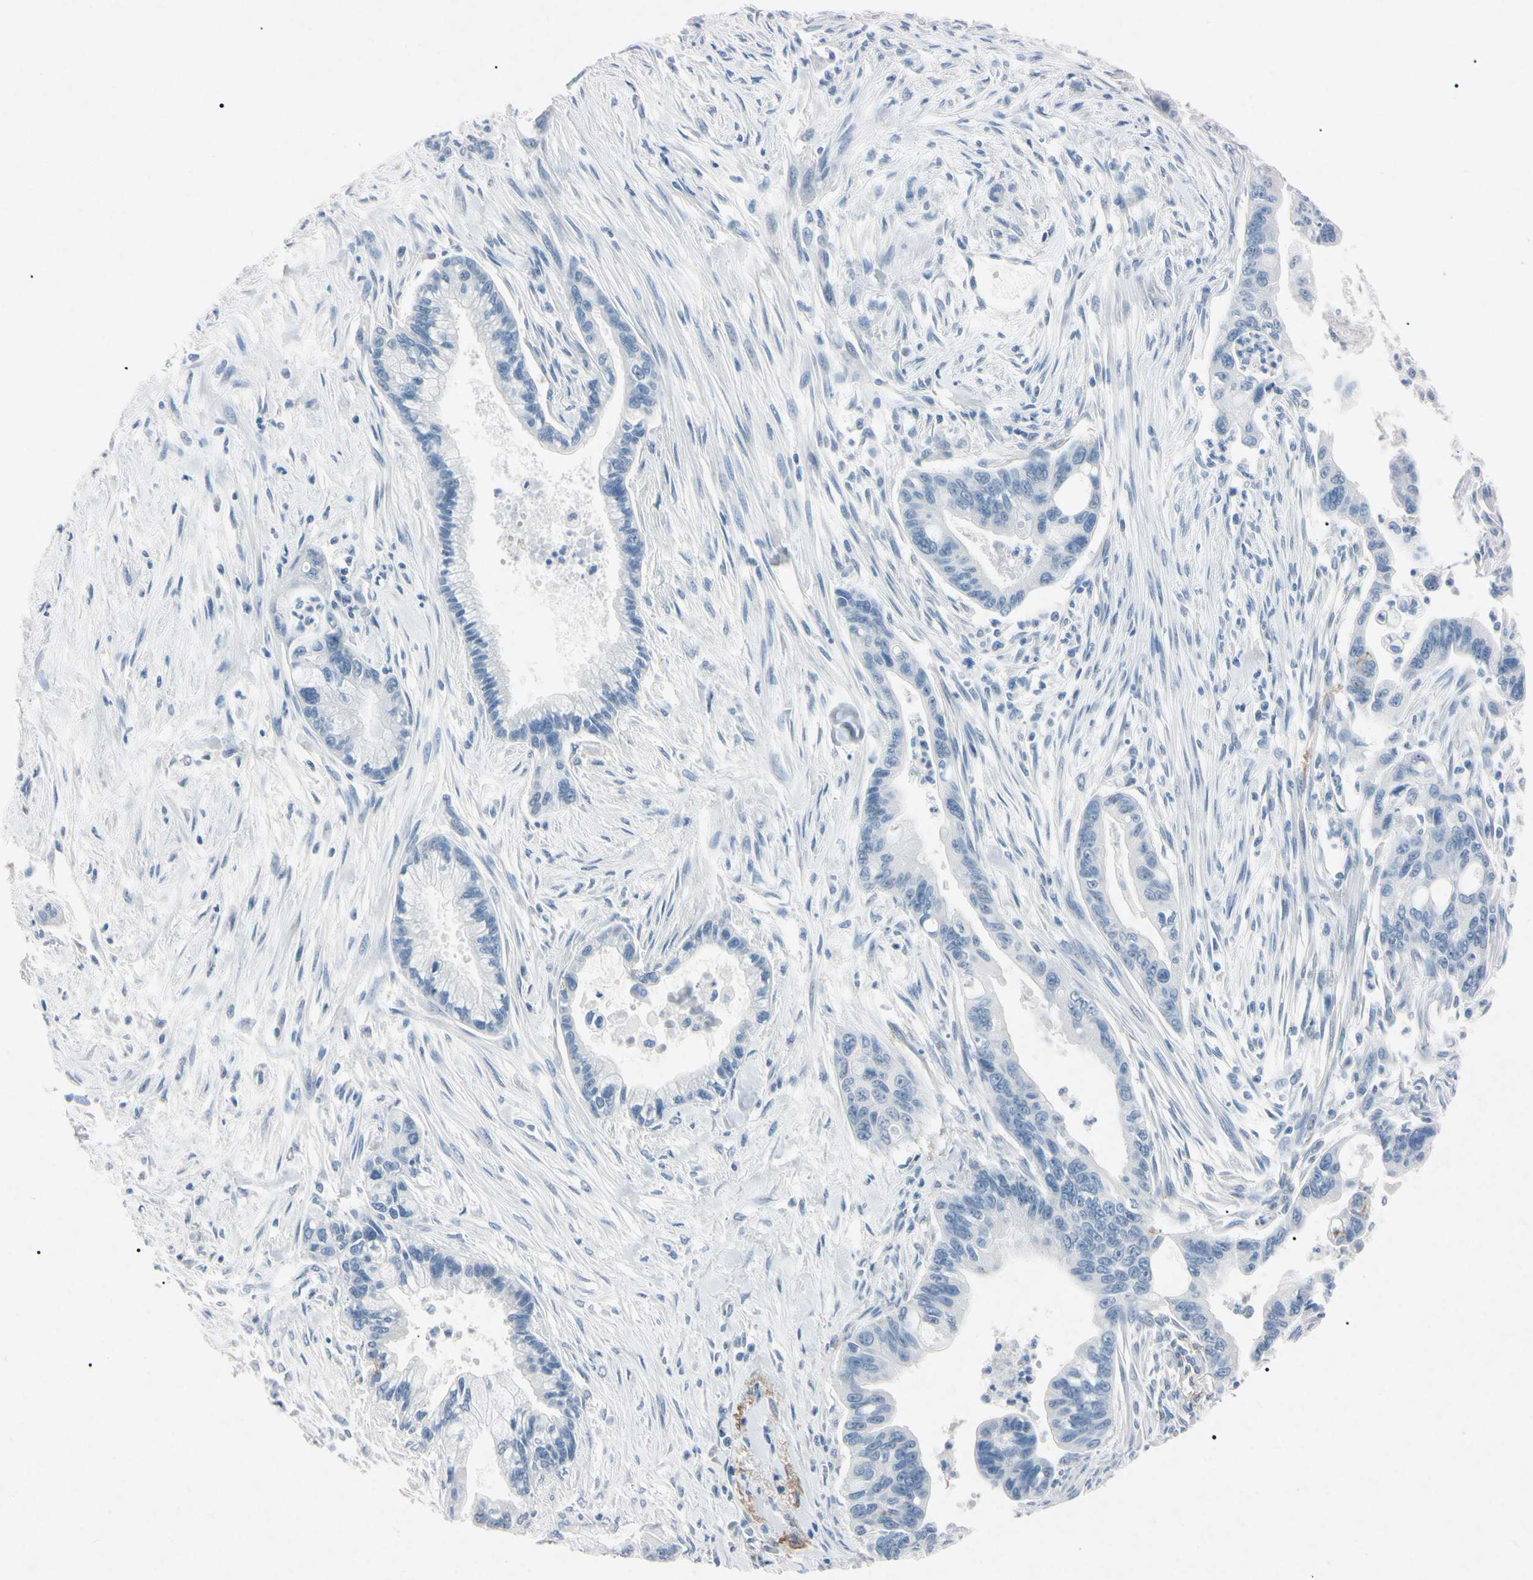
{"staining": {"intensity": "negative", "quantity": "none", "location": "none"}, "tissue": "pancreatic cancer", "cell_type": "Tumor cells", "image_type": "cancer", "snomed": [{"axis": "morphology", "description": "Adenocarcinoma, NOS"}, {"axis": "topography", "description": "Pancreas"}], "caption": "A high-resolution histopathology image shows immunohistochemistry (IHC) staining of adenocarcinoma (pancreatic), which reveals no significant staining in tumor cells. (DAB (3,3'-diaminobenzidine) immunohistochemistry (IHC), high magnification).", "gene": "ELN", "patient": {"sex": "male", "age": 70}}